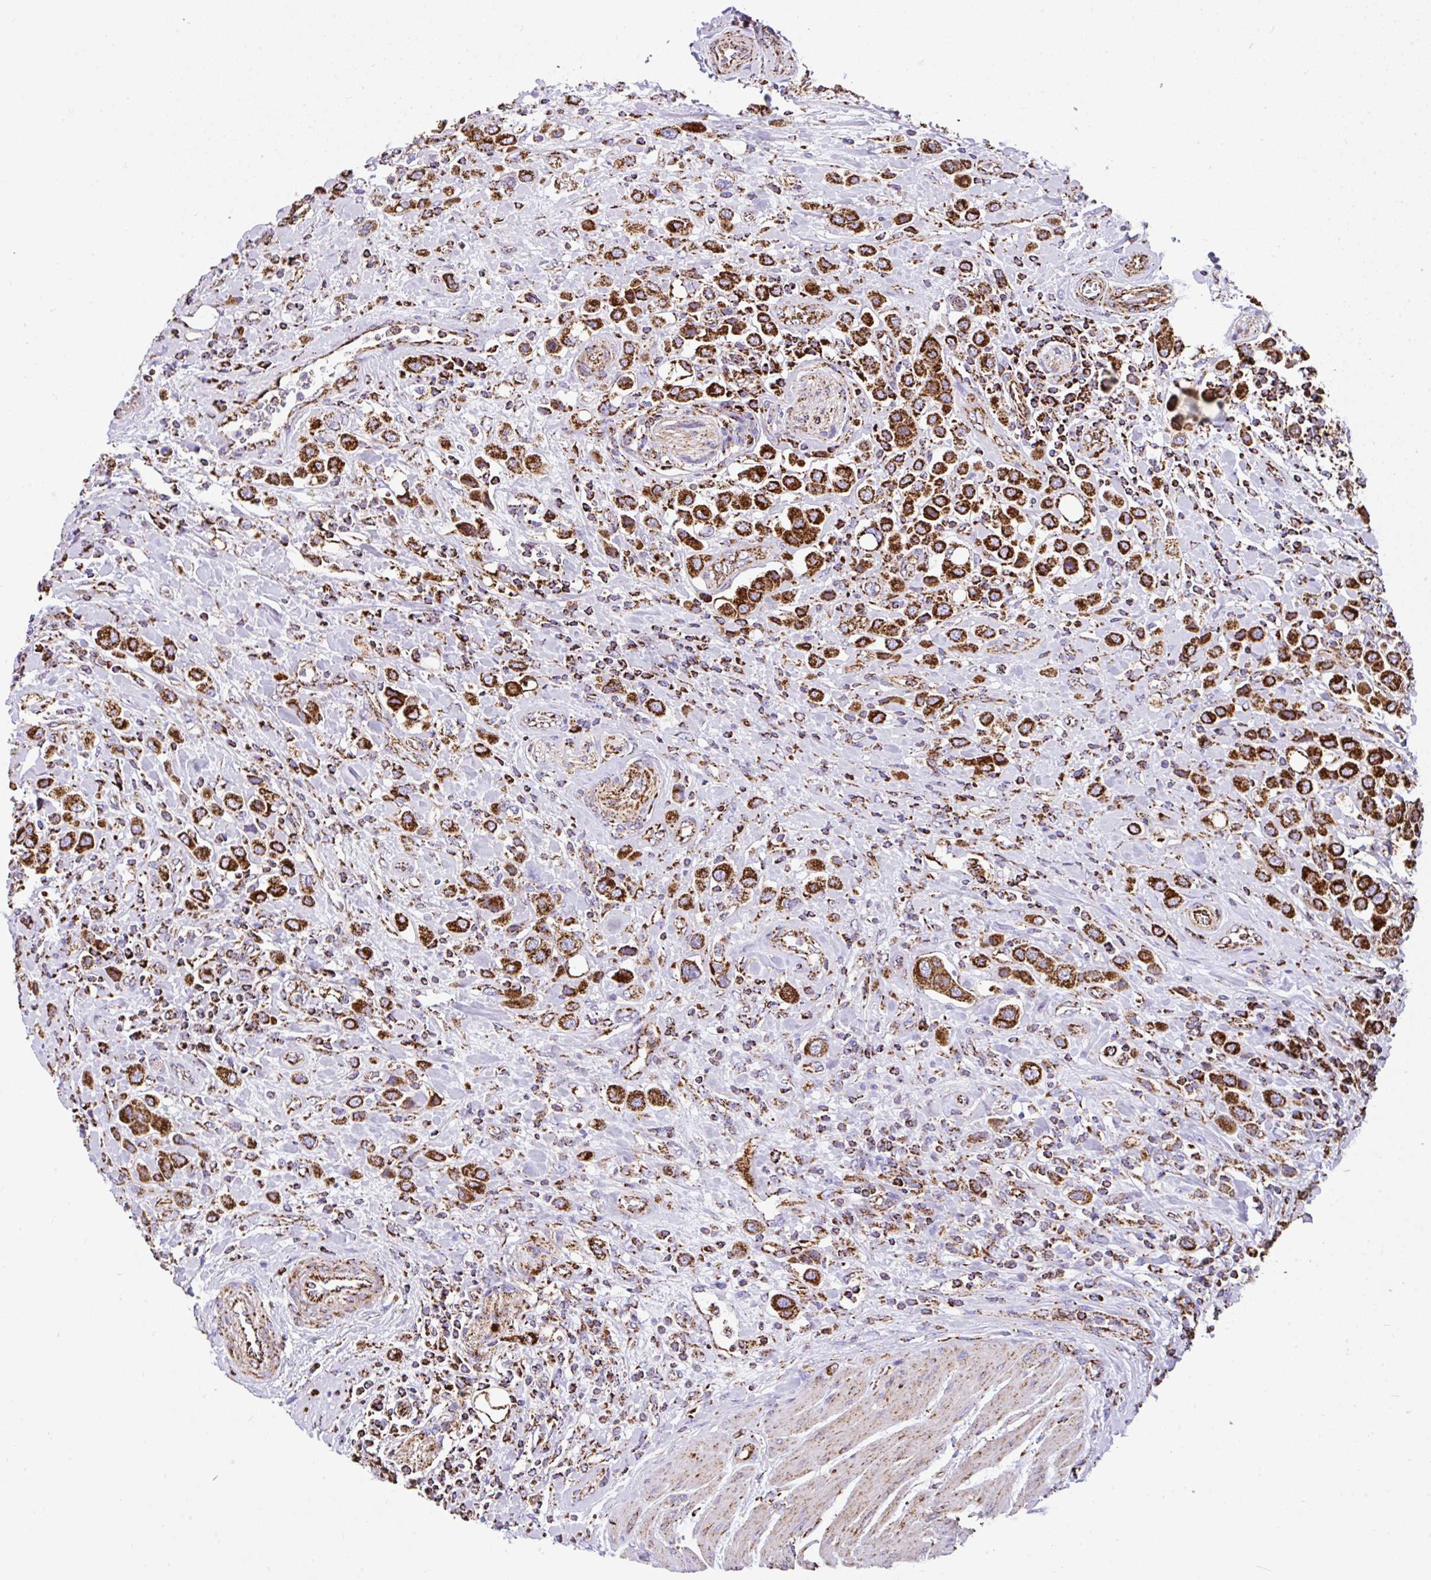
{"staining": {"intensity": "strong", "quantity": ">75%", "location": "cytoplasmic/membranous"}, "tissue": "urothelial cancer", "cell_type": "Tumor cells", "image_type": "cancer", "snomed": [{"axis": "morphology", "description": "Urothelial carcinoma, High grade"}, {"axis": "topography", "description": "Urinary bladder"}], "caption": "IHC image of neoplastic tissue: urothelial cancer stained using IHC reveals high levels of strong protein expression localized specifically in the cytoplasmic/membranous of tumor cells, appearing as a cytoplasmic/membranous brown color.", "gene": "ANKRD33B", "patient": {"sex": "male", "age": 50}}